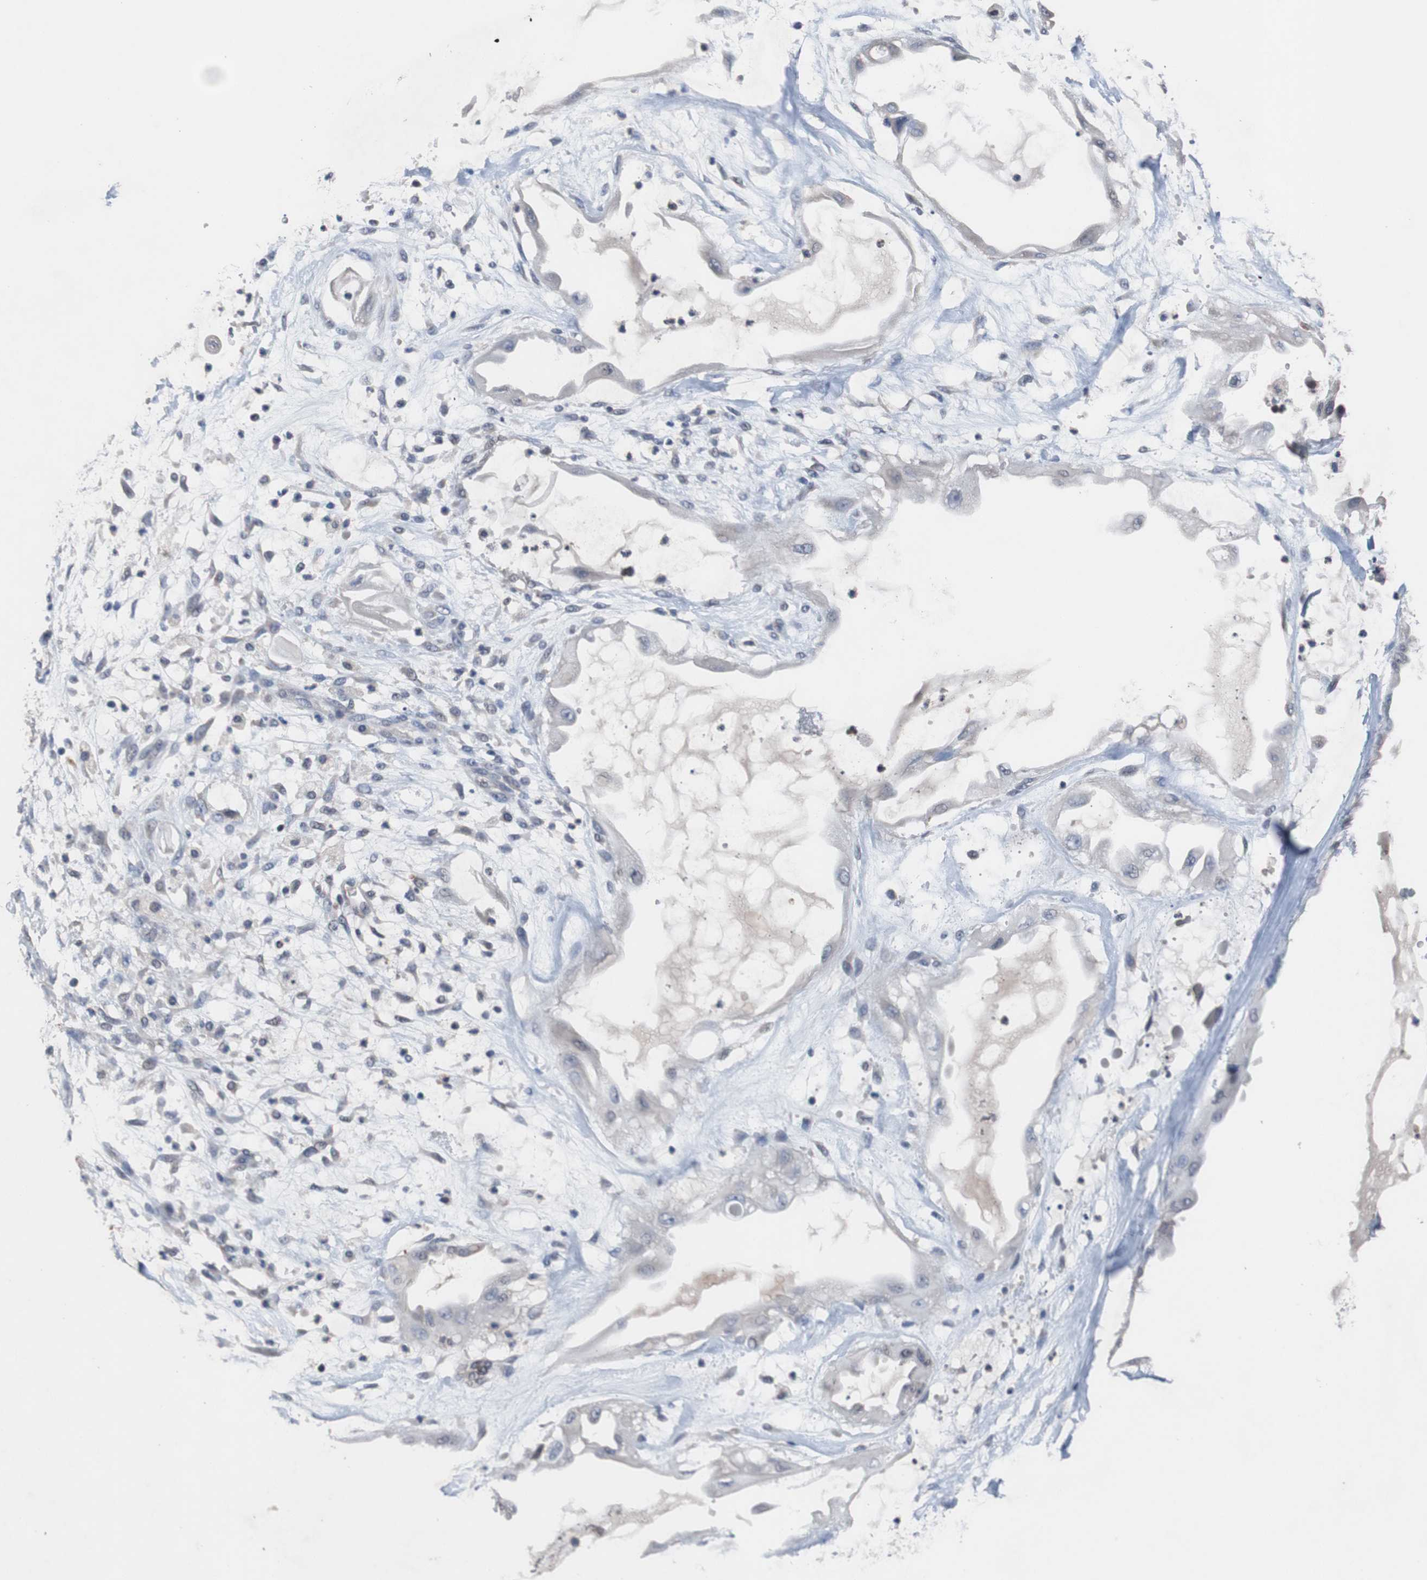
{"staining": {"intensity": "weak", "quantity": "25%-75%", "location": "cytoplasmic/membranous"}, "tissue": "ovarian cancer", "cell_type": "Tumor cells", "image_type": "cancer", "snomed": [{"axis": "morphology", "description": "Carcinoma, NOS"}, {"axis": "morphology", "description": "Carcinoma, endometroid"}, {"axis": "topography", "description": "Ovary"}], "caption": "DAB (3,3'-diaminobenzidine) immunohistochemical staining of human ovarian cancer (endometroid carcinoma) displays weak cytoplasmic/membranous protein positivity in approximately 25%-75% of tumor cells.", "gene": "MUTYH", "patient": {"sex": "female", "age": 50}}